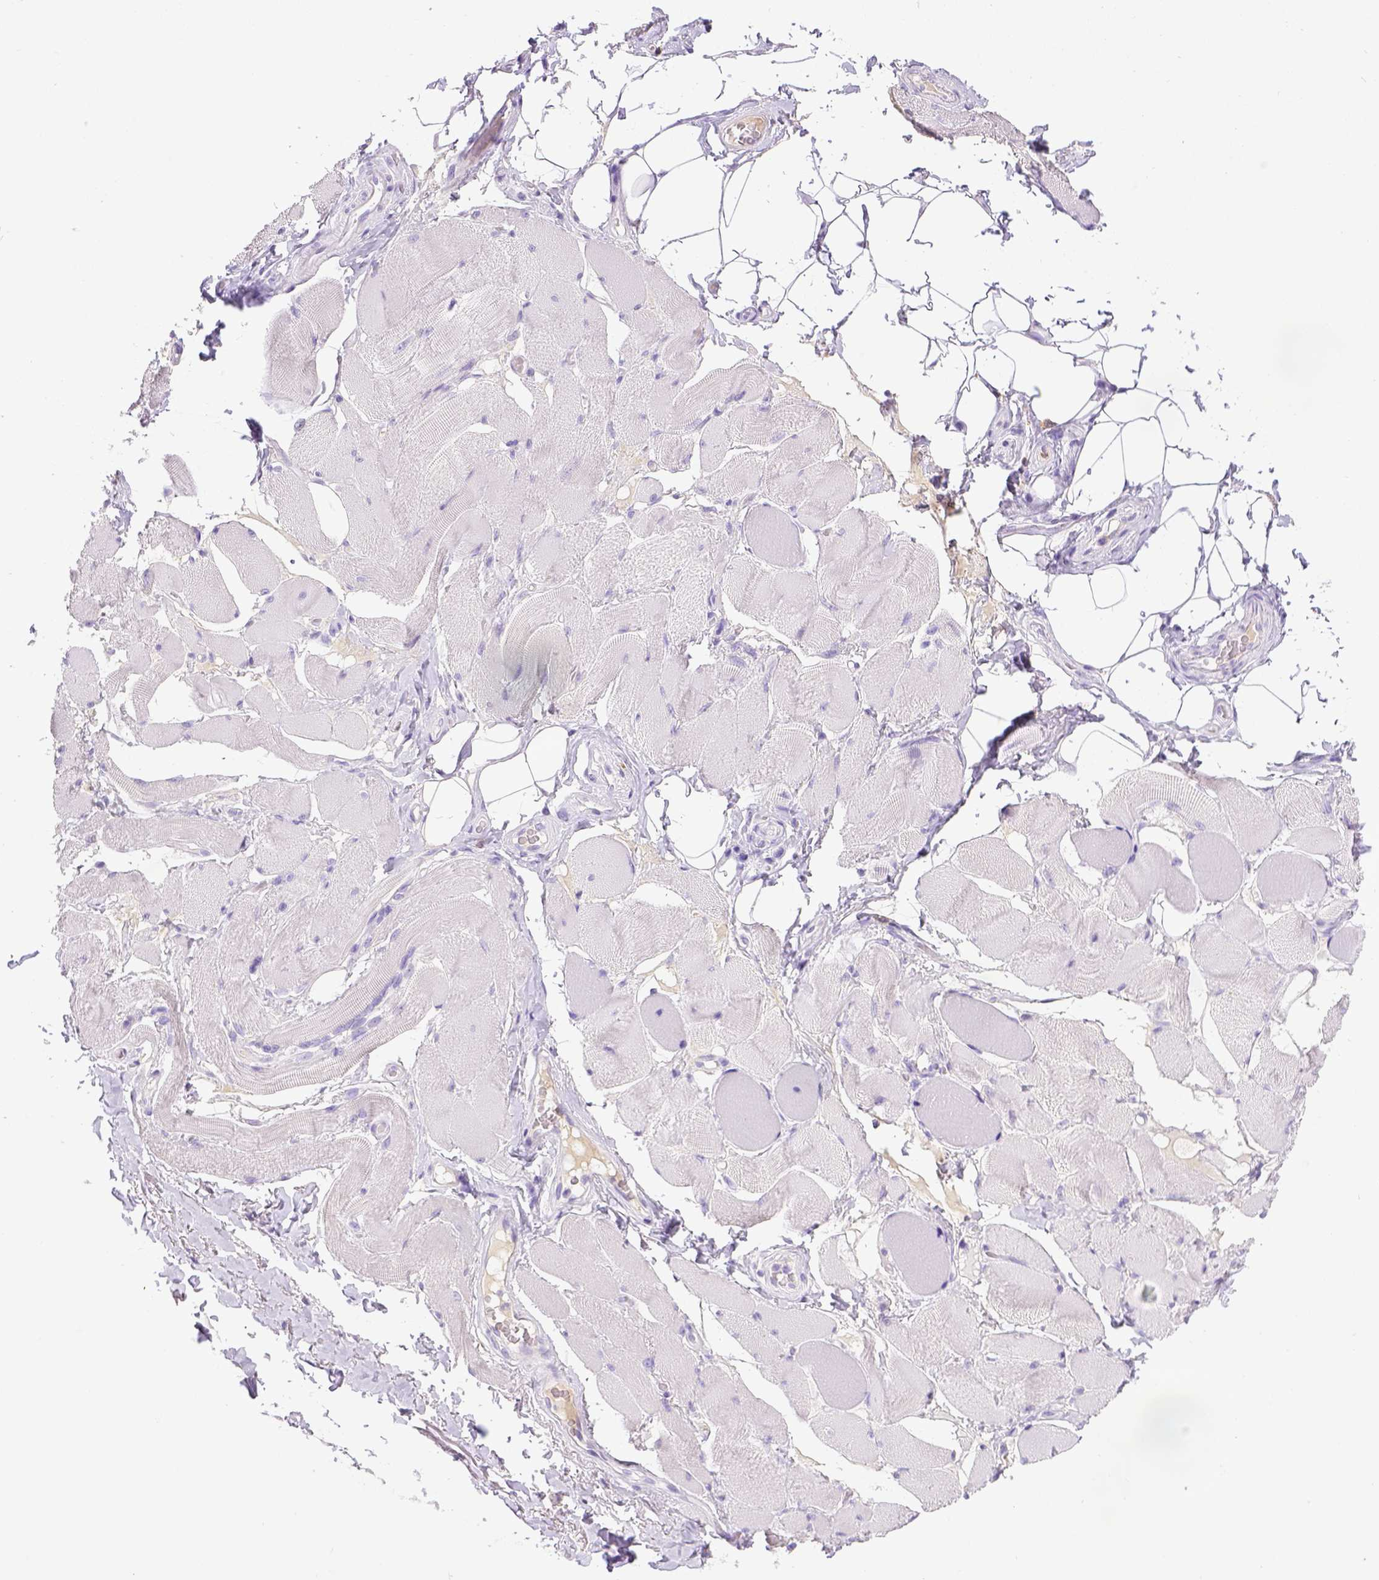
{"staining": {"intensity": "negative", "quantity": "none", "location": "none"}, "tissue": "skeletal muscle", "cell_type": "Myocytes", "image_type": "normal", "snomed": [{"axis": "morphology", "description": "Normal tissue, NOS"}, {"axis": "topography", "description": "Skeletal muscle"}, {"axis": "topography", "description": "Anal"}, {"axis": "topography", "description": "Peripheral nerve tissue"}], "caption": "This image is of benign skeletal muscle stained with IHC to label a protein in brown with the nuclei are counter-stained blue. There is no staining in myocytes.", "gene": "CD3E", "patient": {"sex": "male", "age": 53}}